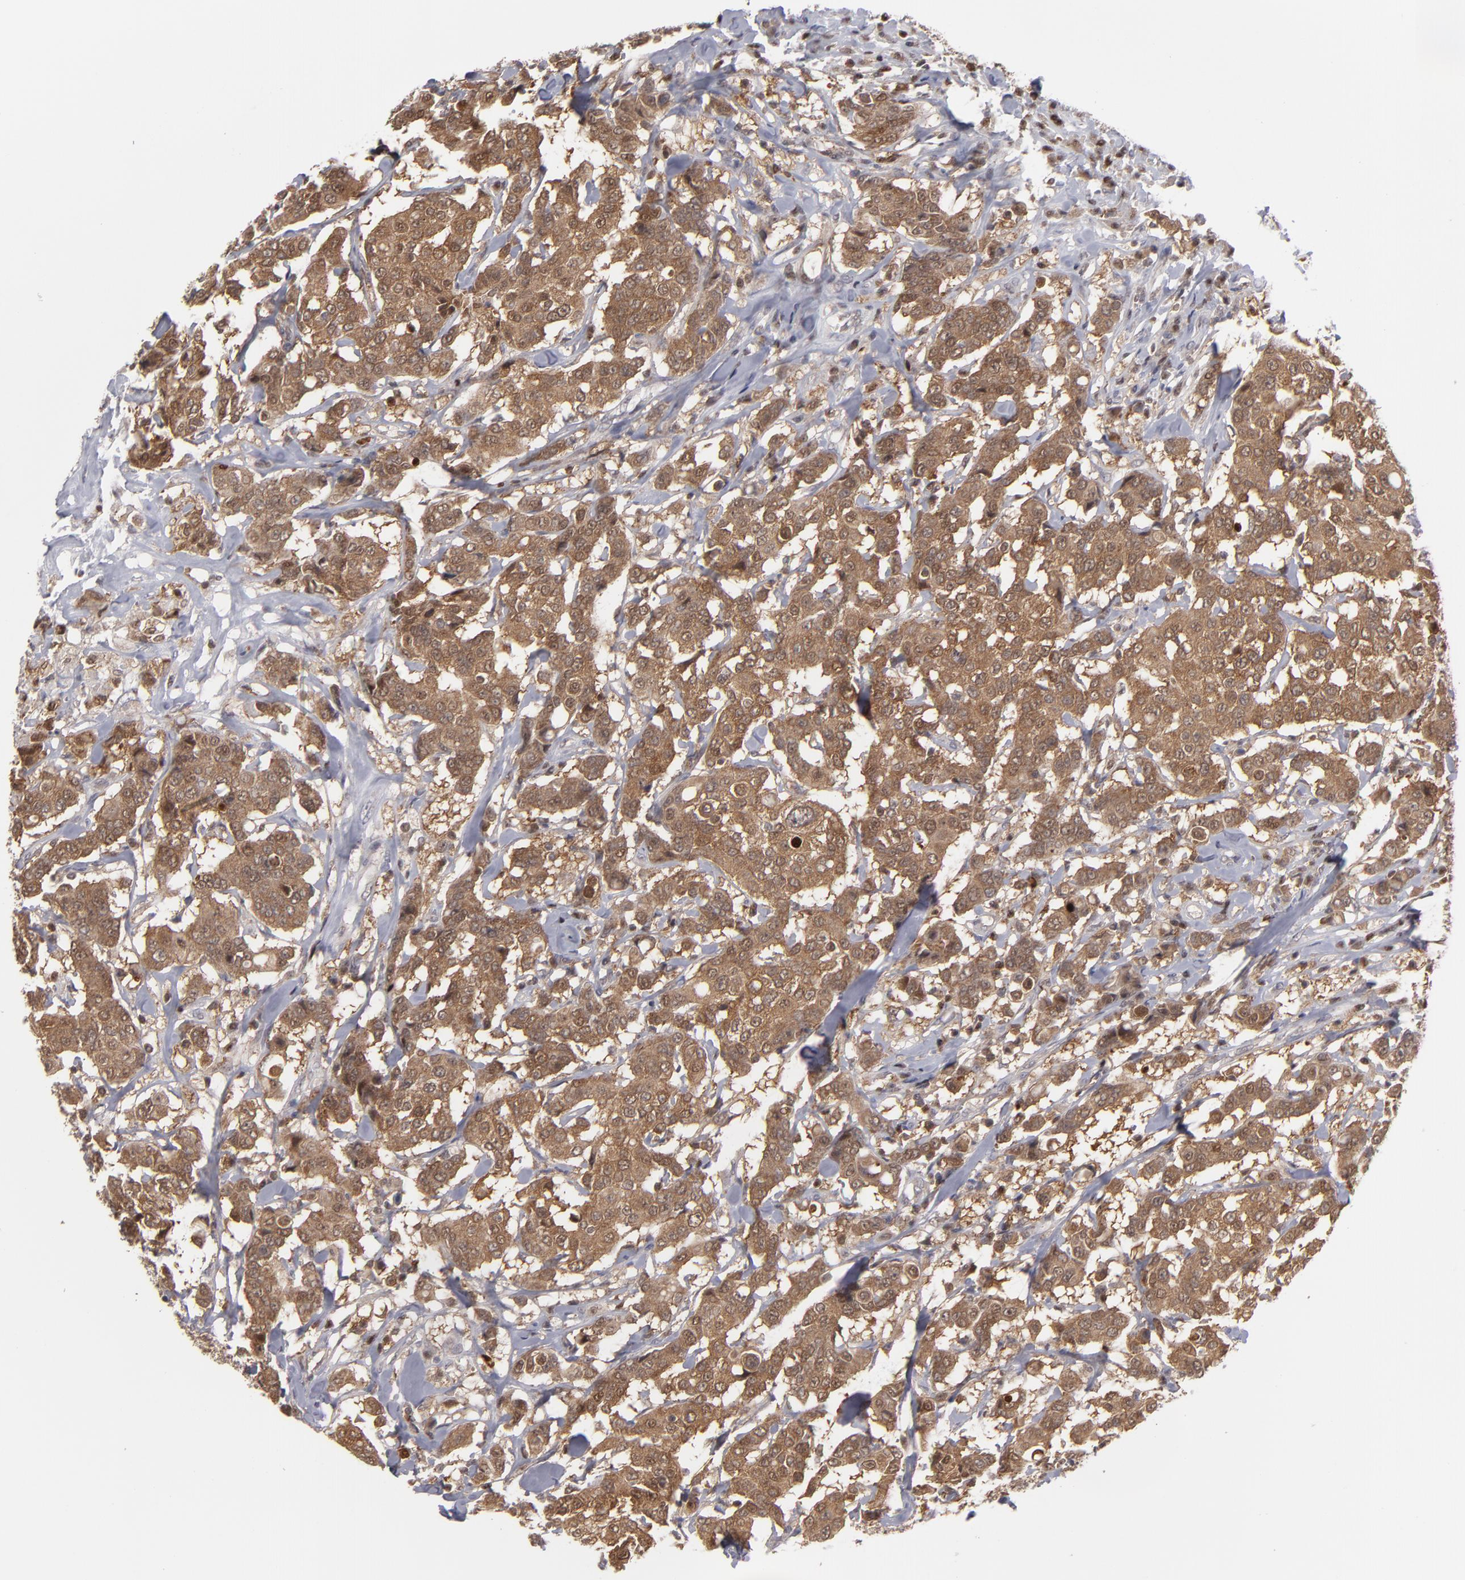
{"staining": {"intensity": "strong", "quantity": ">75%", "location": "cytoplasmic/membranous,nuclear"}, "tissue": "breast cancer", "cell_type": "Tumor cells", "image_type": "cancer", "snomed": [{"axis": "morphology", "description": "Duct carcinoma"}, {"axis": "topography", "description": "Breast"}], "caption": "Protein expression analysis of intraductal carcinoma (breast) shows strong cytoplasmic/membranous and nuclear staining in about >75% of tumor cells. Nuclei are stained in blue.", "gene": "GSR", "patient": {"sex": "female", "age": 27}}